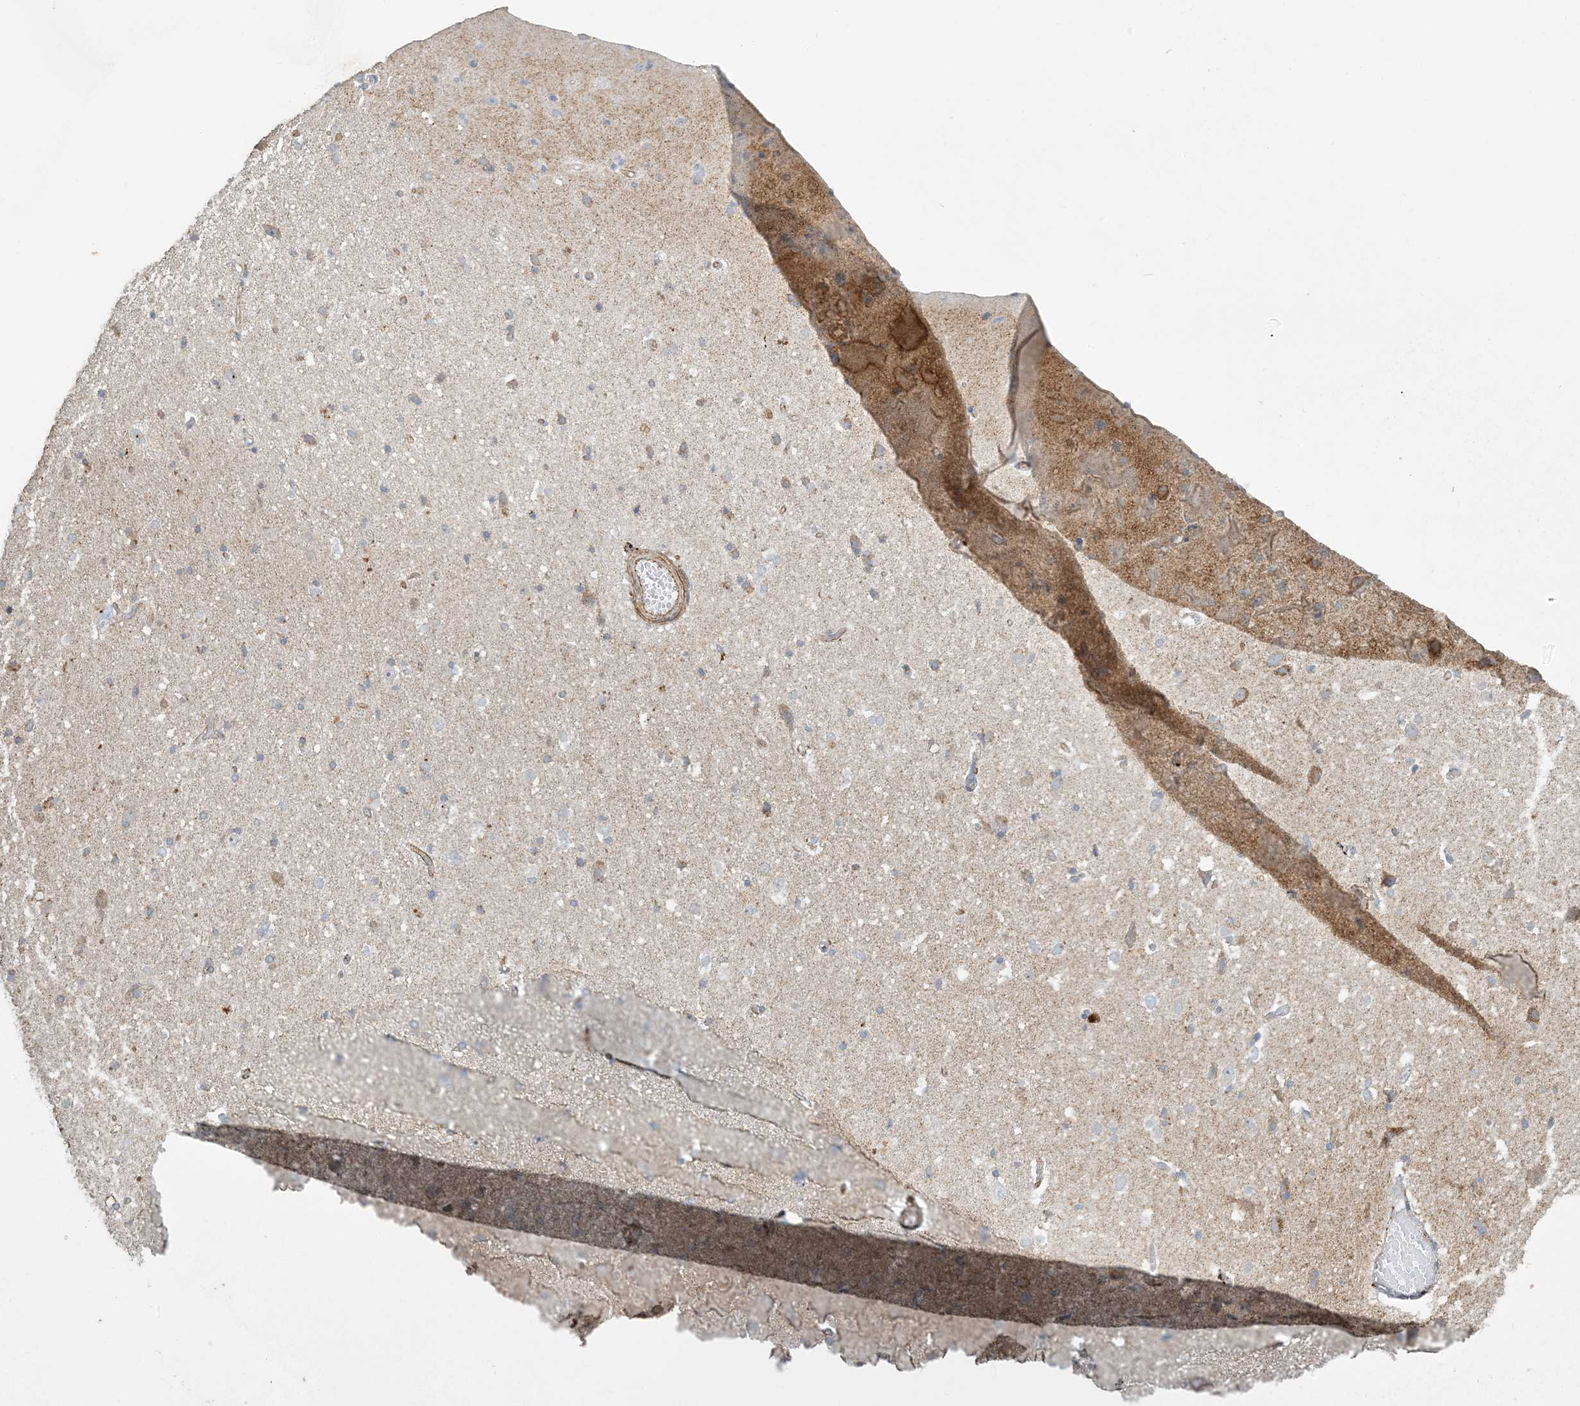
{"staining": {"intensity": "moderate", "quantity": ">75%", "location": "cytoplasmic/membranous"}, "tissue": "cerebral cortex", "cell_type": "Endothelial cells", "image_type": "normal", "snomed": [{"axis": "morphology", "description": "Normal tissue, NOS"}, {"axis": "topography", "description": "Cerebral cortex"}], "caption": "This histopathology image reveals unremarkable cerebral cortex stained with IHC to label a protein in brown. The cytoplasmic/membranous of endothelial cells show moderate positivity for the protein. Nuclei are counter-stained blue.", "gene": "AGA", "patient": {"sex": "male", "age": 34}}